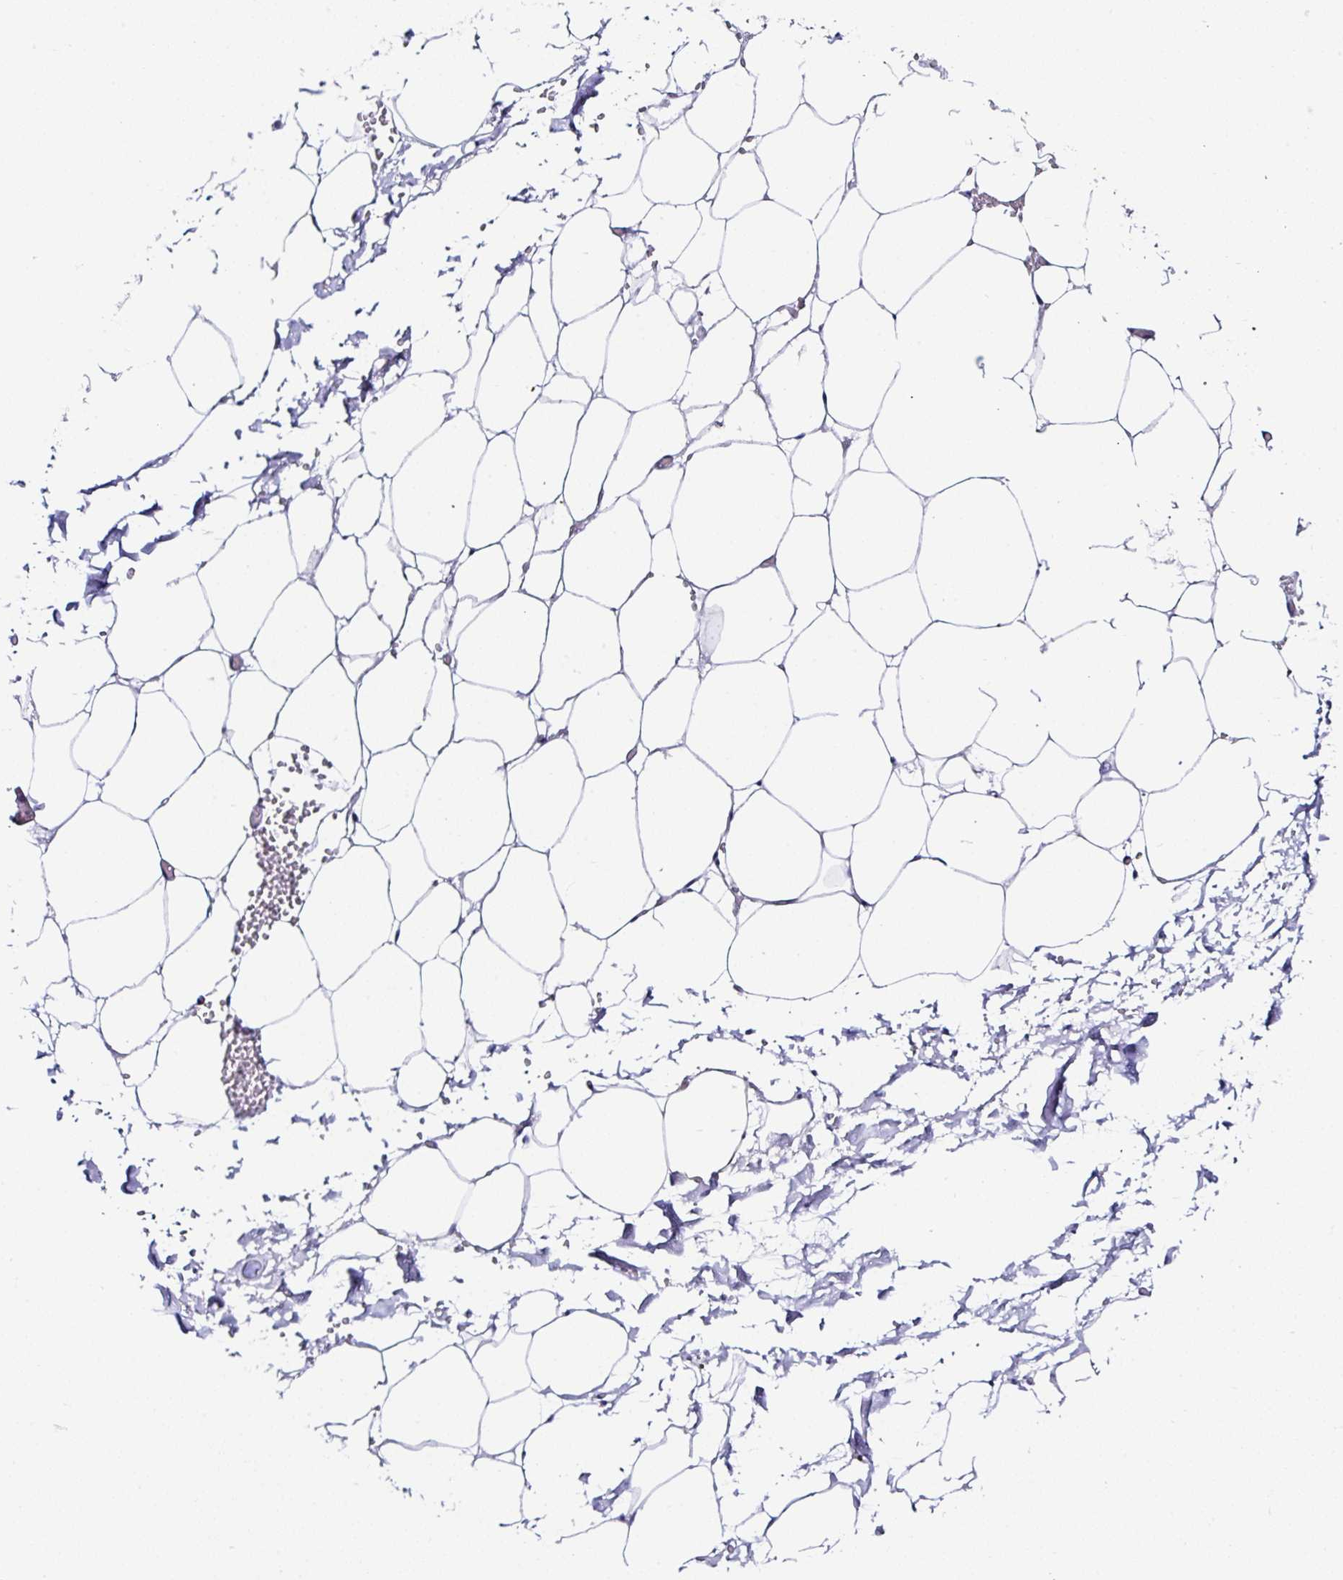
{"staining": {"intensity": "negative", "quantity": "none", "location": "none"}, "tissue": "adipose tissue", "cell_type": "Adipocytes", "image_type": "normal", "snomed": [{"axis": "morphology", "description": "Normal tissue, NOS"}, {"axis": "topography", "description": "Adipose tissue"}, {"axis": "topography", "description": "Vascular tissue"}, {"axis": "topography", "description": "Rectum"}, {"axis": "topography", "description": "Peripheral nerve tissue"}], "caption": "This is an immunohistochemistry micrograph of benign human adipose tissue. There is no expression in adipocytes.", "gene": "UGT3A1", "patient": {"sex": "female", "age": 69}}